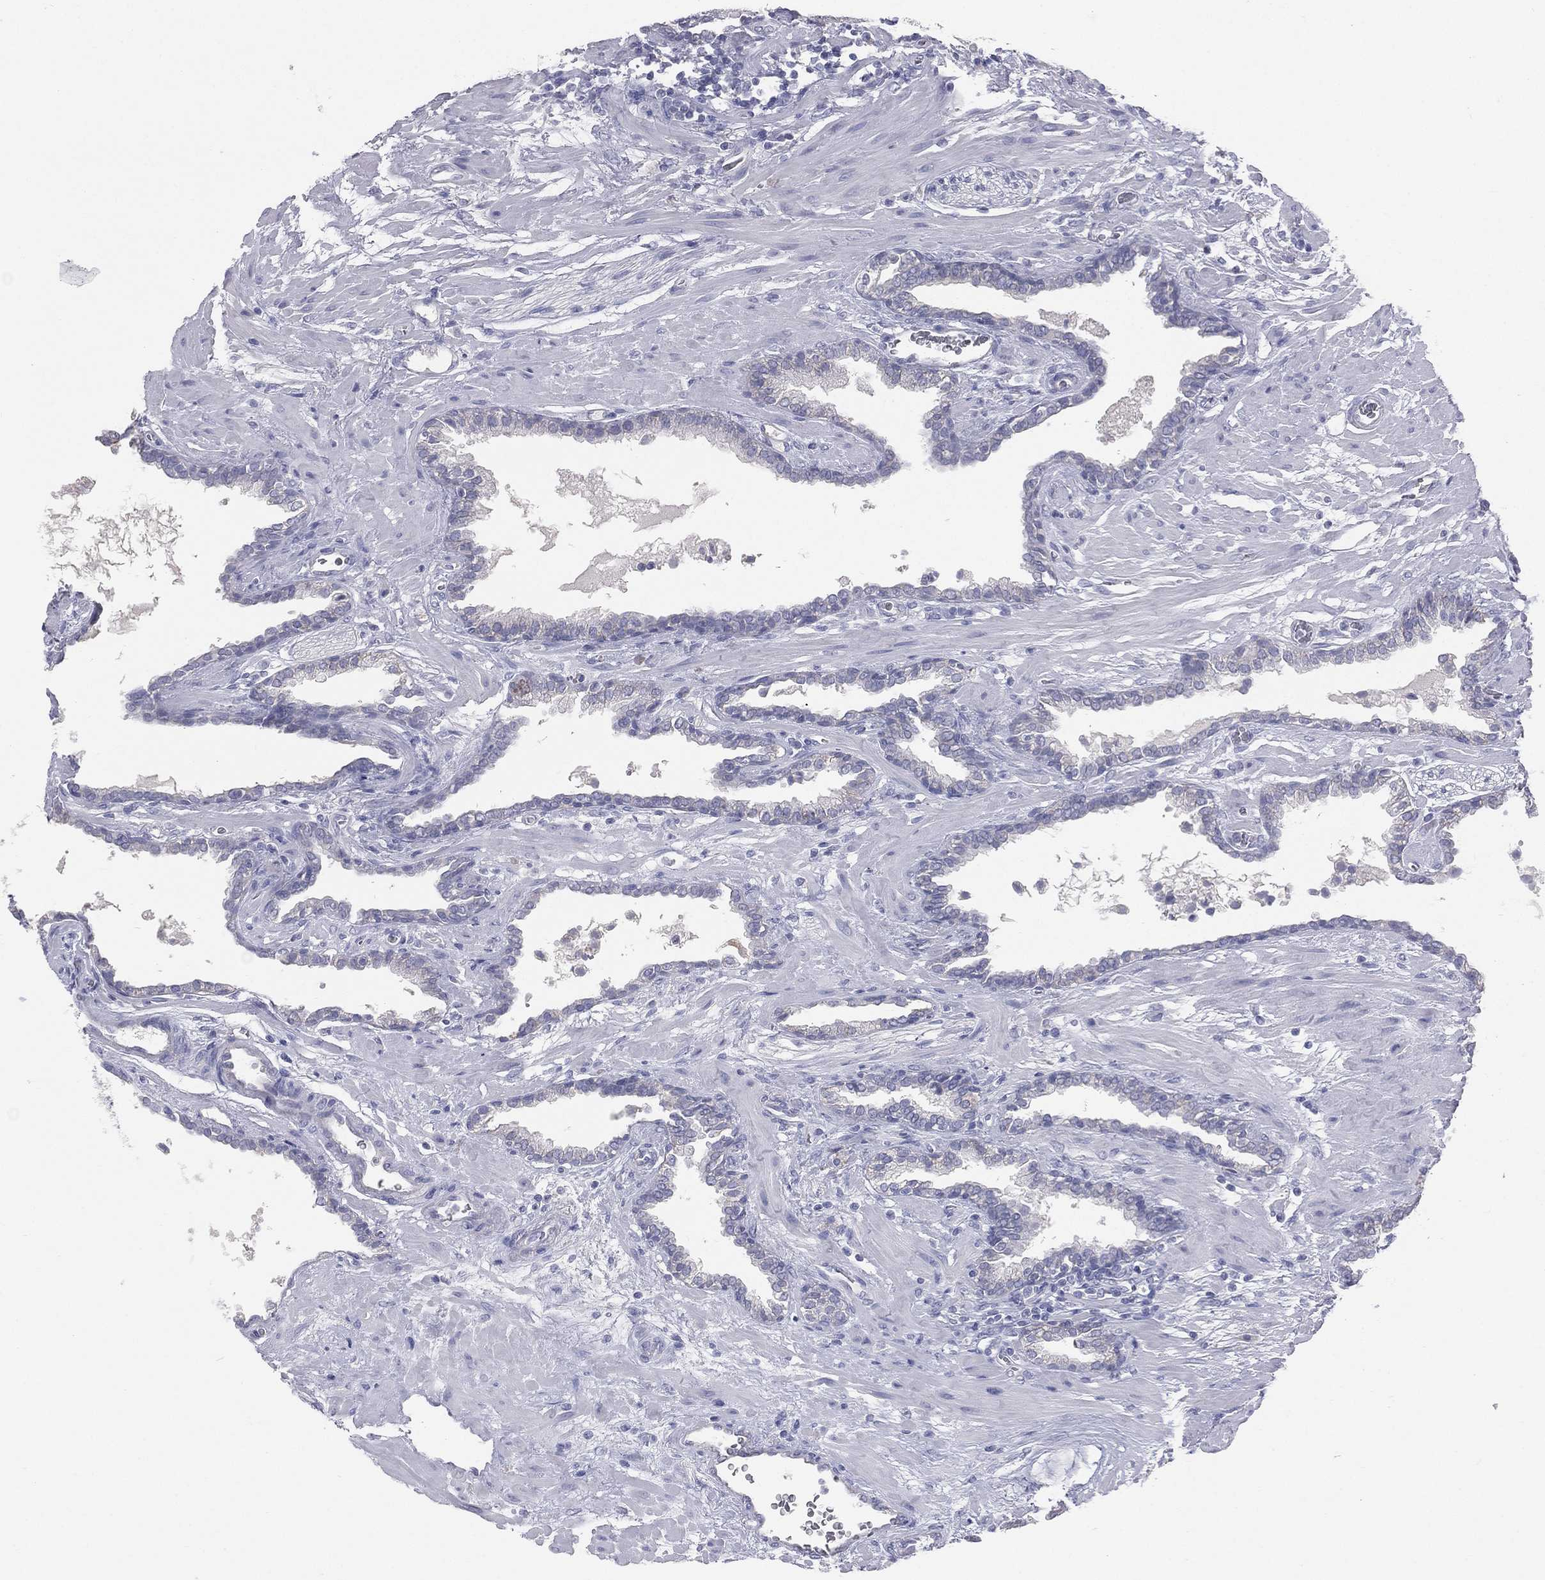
{"staining": {"intensity": "negative", "quantity": "none", "location": "none"}, "tissue": "prostate cancer", "cell_type": "Tumor cells", "image_type": "cancer", "snomed": [{"axis": "morphology", "description": "Adenocarcinoma, Low grade"}, {"axis": "topography", "description": "Prostate"}], "caption": "Protein analysis of prostate cancer (adenocarcinoma (low-grade)) reveals no significant positivity in tumor cells. The staining is performed using DAB brown chromogen with nuclei counter-stained in using hematoxylin.", "gene": "STK31", "patient": {"sex": "male", "age": 69}}